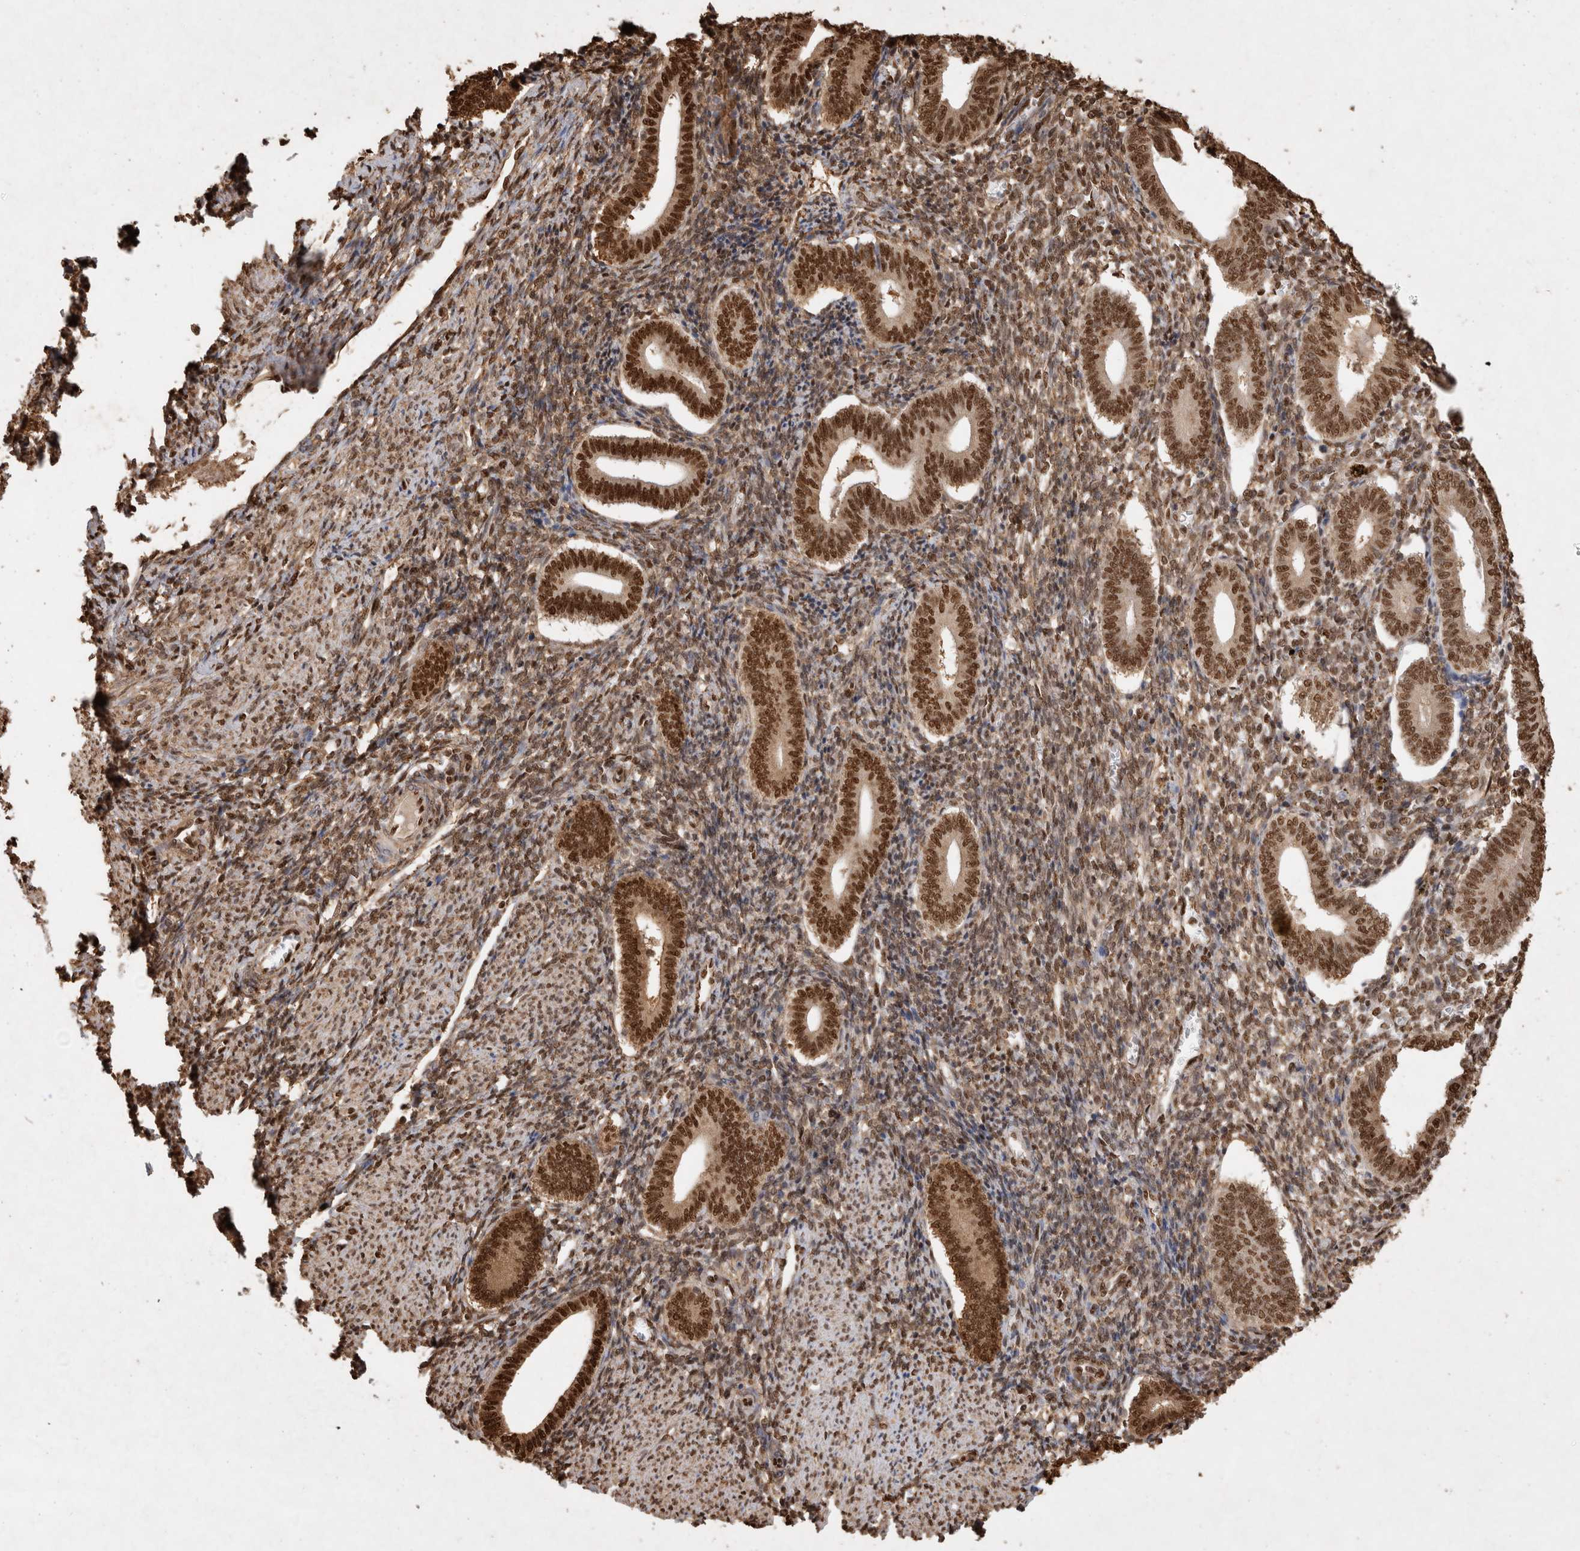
{"staining": {"intensity": "moderate", "quantity": ">75%", "location": "nuclear"}, "tissue": "endometrium", "cell_type": "Cells in endometrial stroma", "image_type": "normal", "snomed": [{"axis": "morphology", "description": "Normal tissue, NOS"}, {"axis": "topography", "description": "Uterus"}, {"axis": "topography", "description": "Endometrium"}], "caption": "Cells in endometrial stroma reveal medium levels of moderate nuclear expression in about >75% of cells in unremarkable endometrium.", "gene": "HDGF", "patient": {"sex": "female", "age": 33}}